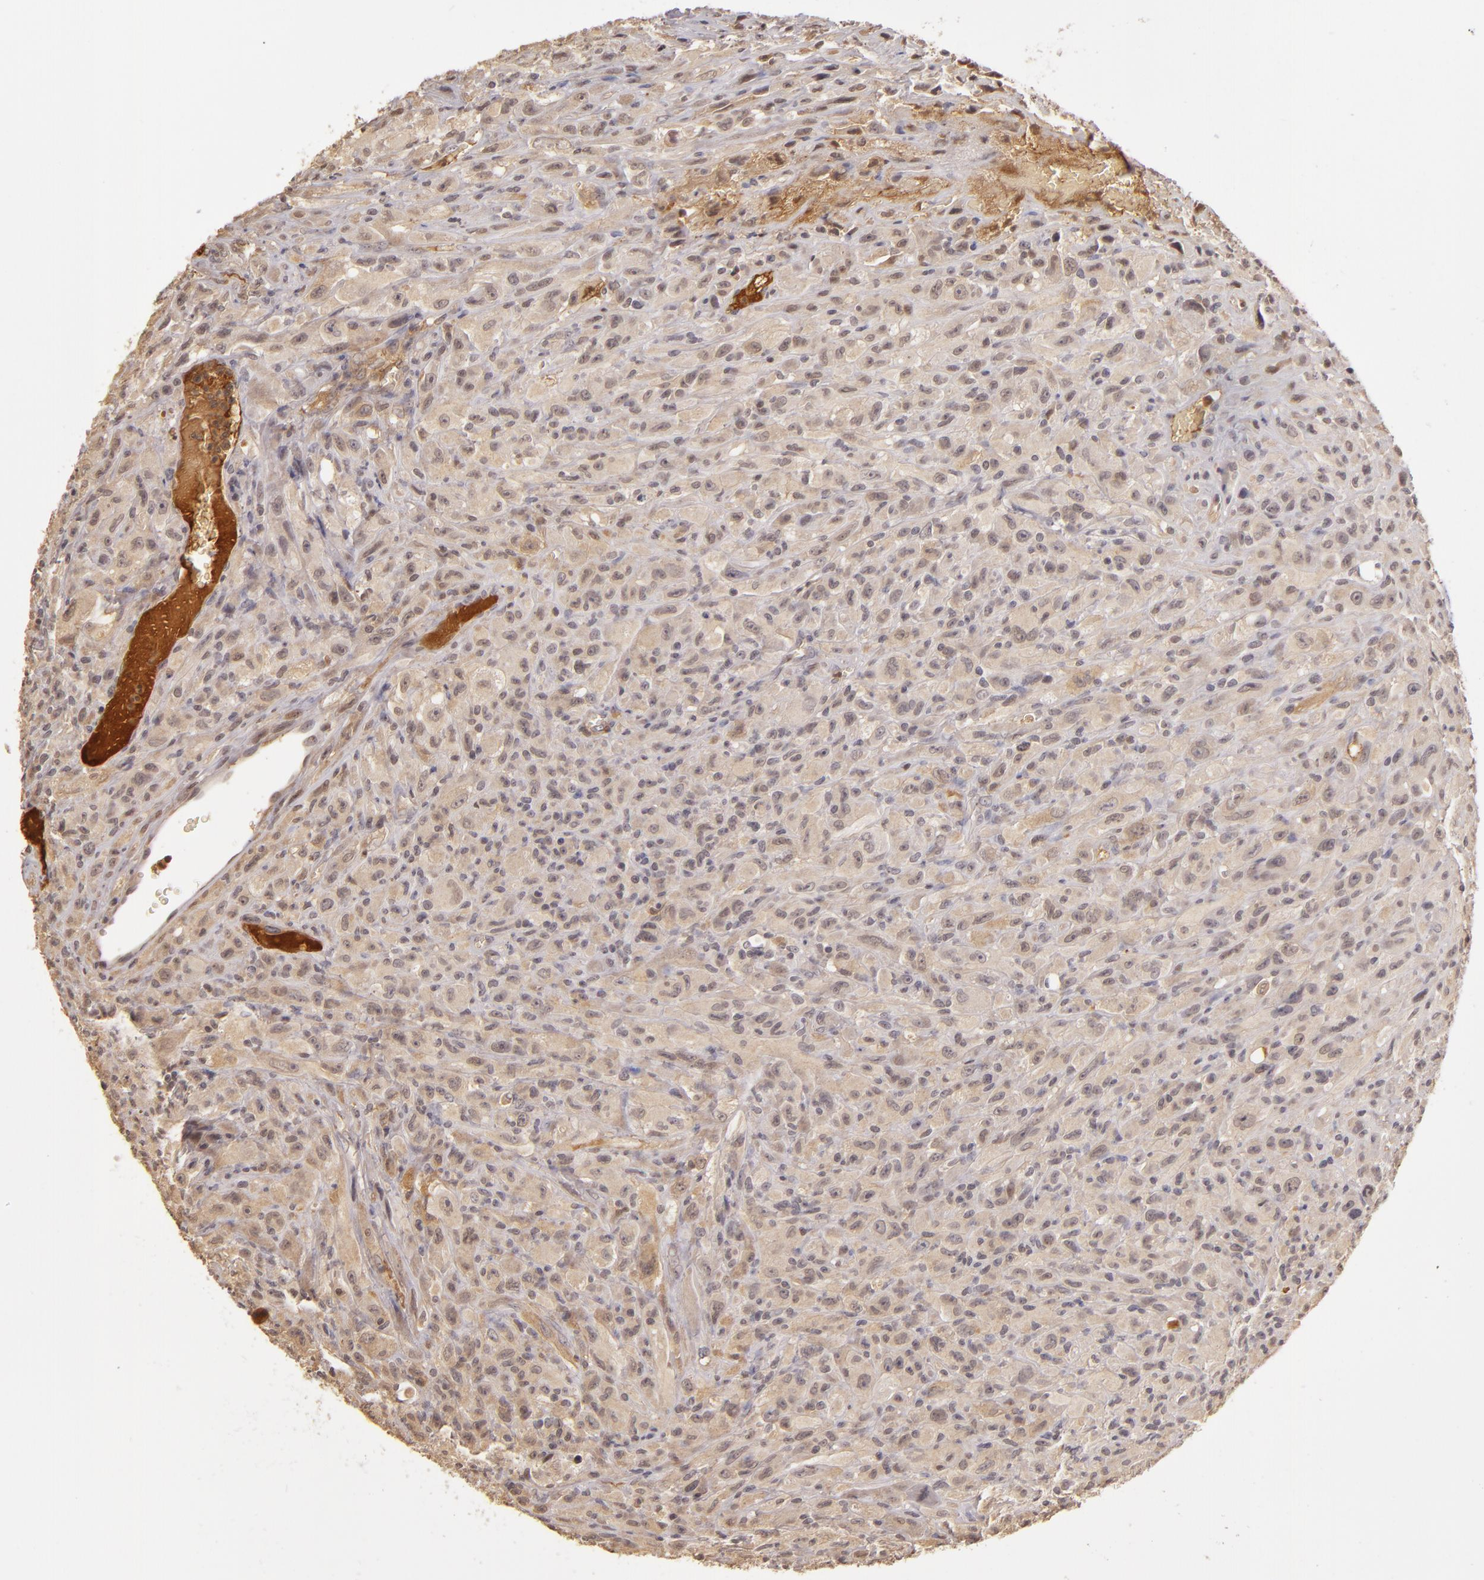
{"staining": {"intensity": "weak", "quantity": "<25%", "location": "cytoplasmic/membranous,nuclear"}, "tissue": "glioma", "cell_type": "Tumor cells", "image_type": "cancer", "snomed": [{"axis": "morphology", "description": "Glioma, malignant, High grade"}, {"axis": "topography", "description": "Brain"}], "caption": "Tumor cells show no significant expression in high-grade glioma (malignant). (DAB (3,3'-diaminobenzidine) immunohistochemistry (IHC), high magnification).", "gene": "LRG1", "patient": {"sex": "male", "age": 48}}